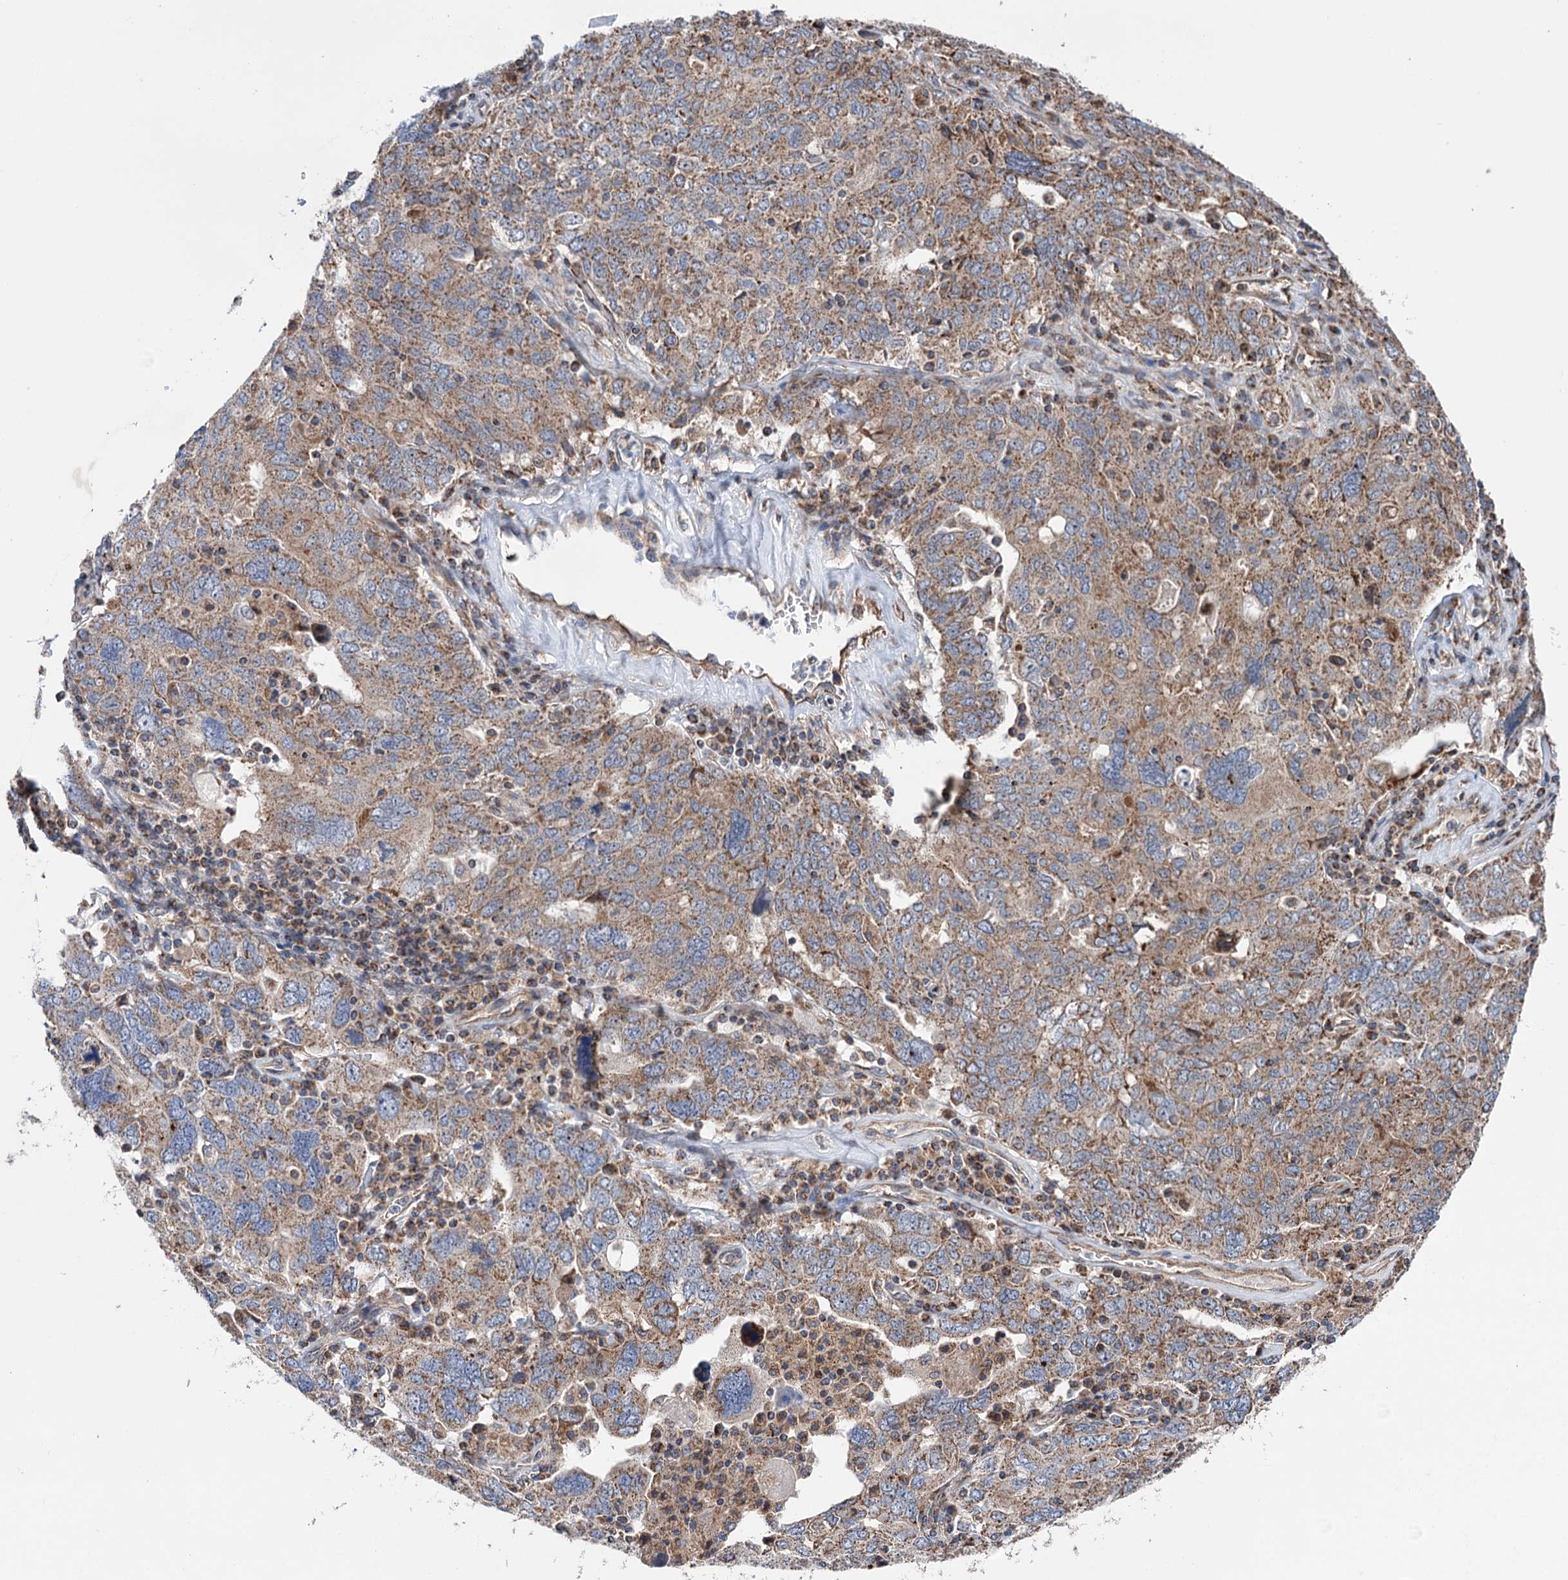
{"staining": {"intensity": "moderate", "quantity": ">75%", "location": "cytoplasmic/membranous"}, "tissue": "ovarian cancer", "cell_type": "Tumor cells", "image_type": "cancer", "snomed": [{"axis": "morphology", "description": "Carcinoma, endometroid"}, {"axis": "topography", "description": "Ovary"}], "caption": "IHC (DAB) staining of human endometroid carcinoma (ovarian) exhibits moderate cytoplasmic/membranous protein expression in approximately >75% of tumor cells. The protein is stained brown, and the nuclei are stained in blue (DAB IHC with brightfield microscopy, high magnification).", "gene": "SUCLA2", "patient": {"sex": "female", "age": 62}}